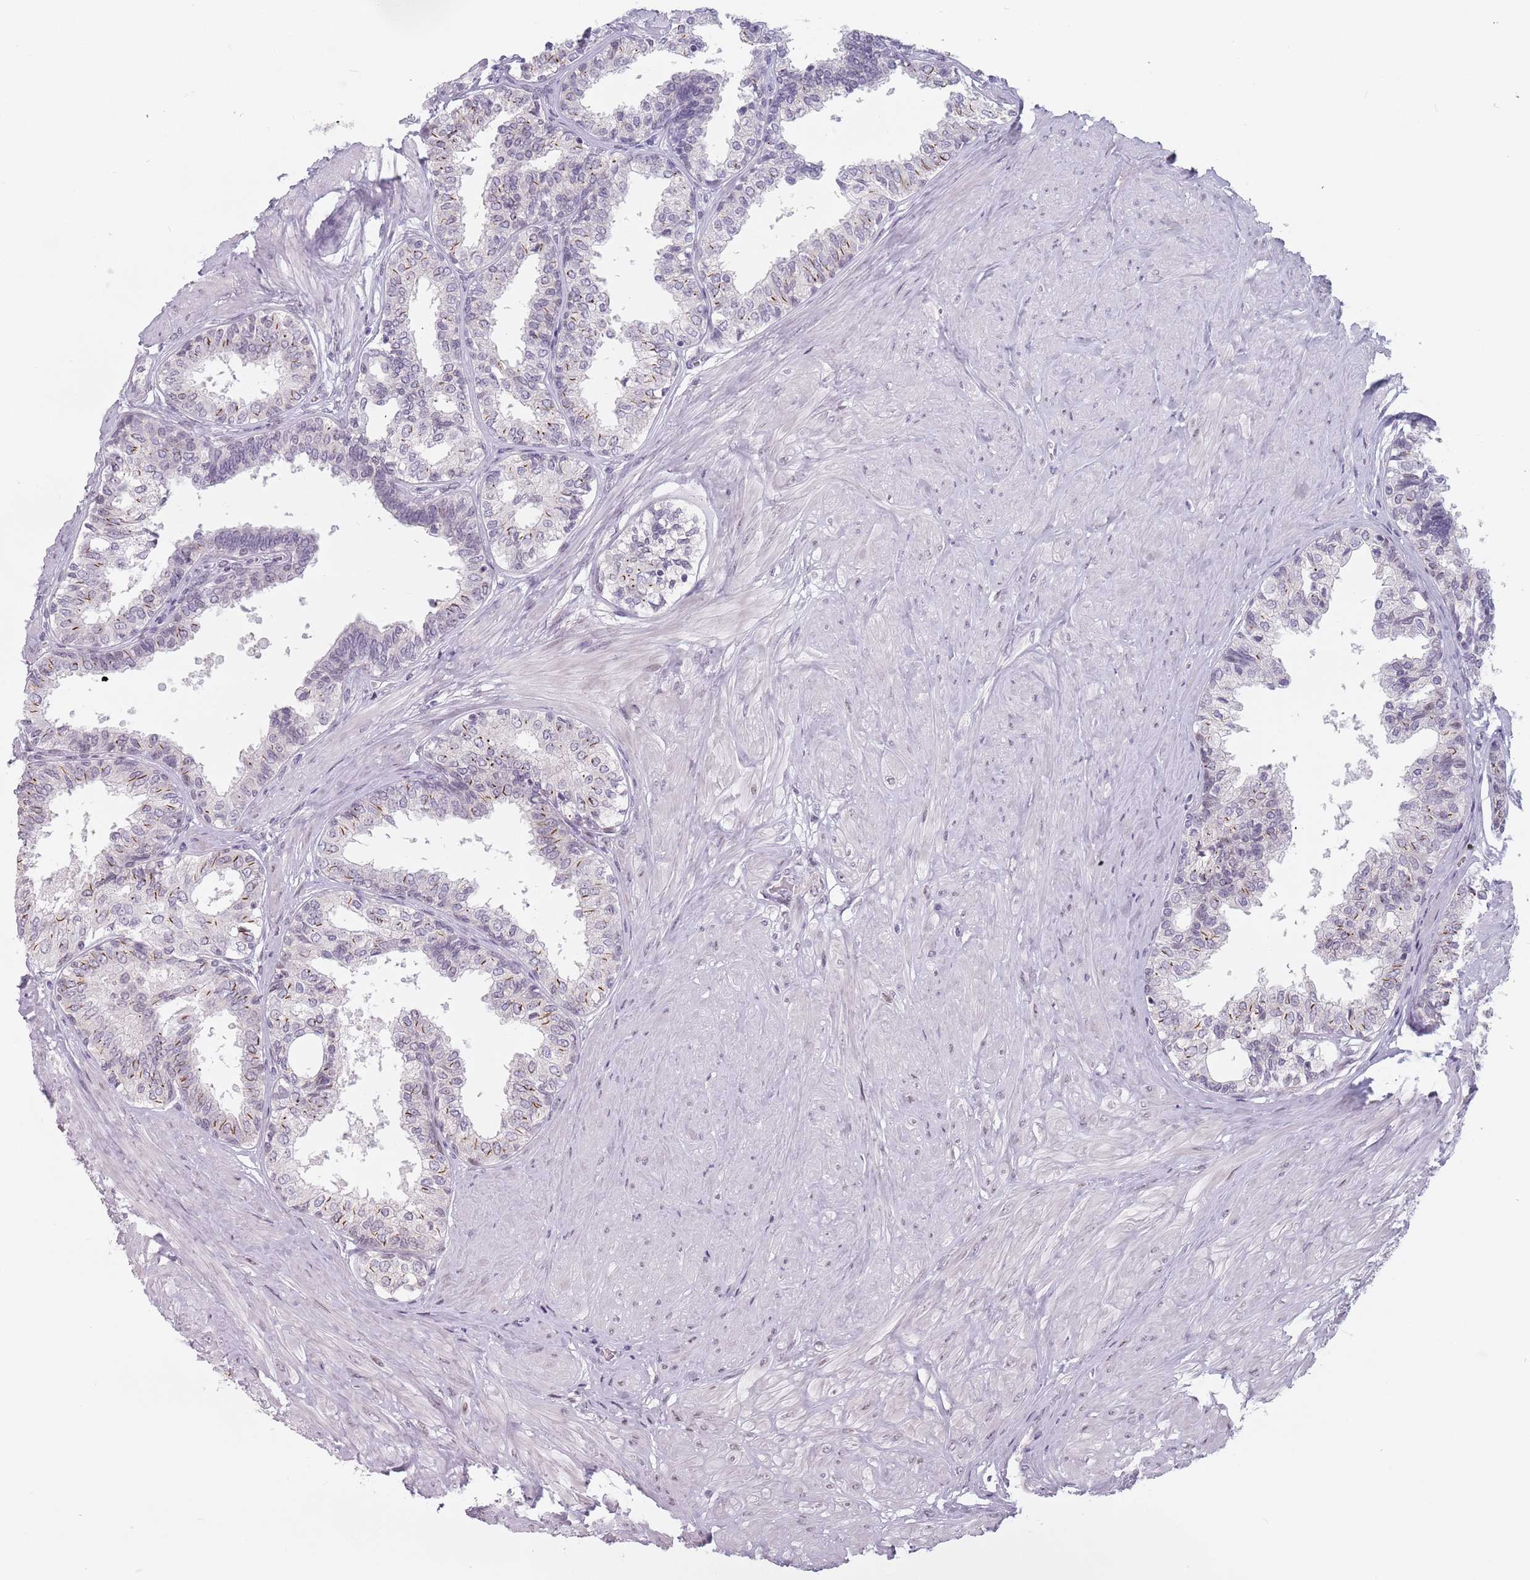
{"staining": {"intensity": "moderate", "quantity": "25%-75%", "location": "cytoplasmic/membranous,nuclear"}, "tissue": "prostate", "cell_type": "Glandular cells", "image_type": "normal", "snomed": [{"axis": "morphology", "description": "Normal tissue, NOS"}, {"axis": "topography", "description": "Prostate"}], "caption": "High-magnification brightfield microscopy of unremarkable prostate stained with DAB (3,3'-diaminobenzidine) (brown) and counterstained with hematoxylin (blue). glandular cells exhibit moderate cytoplasmic/membranous,nuclear positivity is appreciated in approximately25%-75% of cells.", "gene": "PTCHD1", "patient": {"sex": "male", "age": 48}}